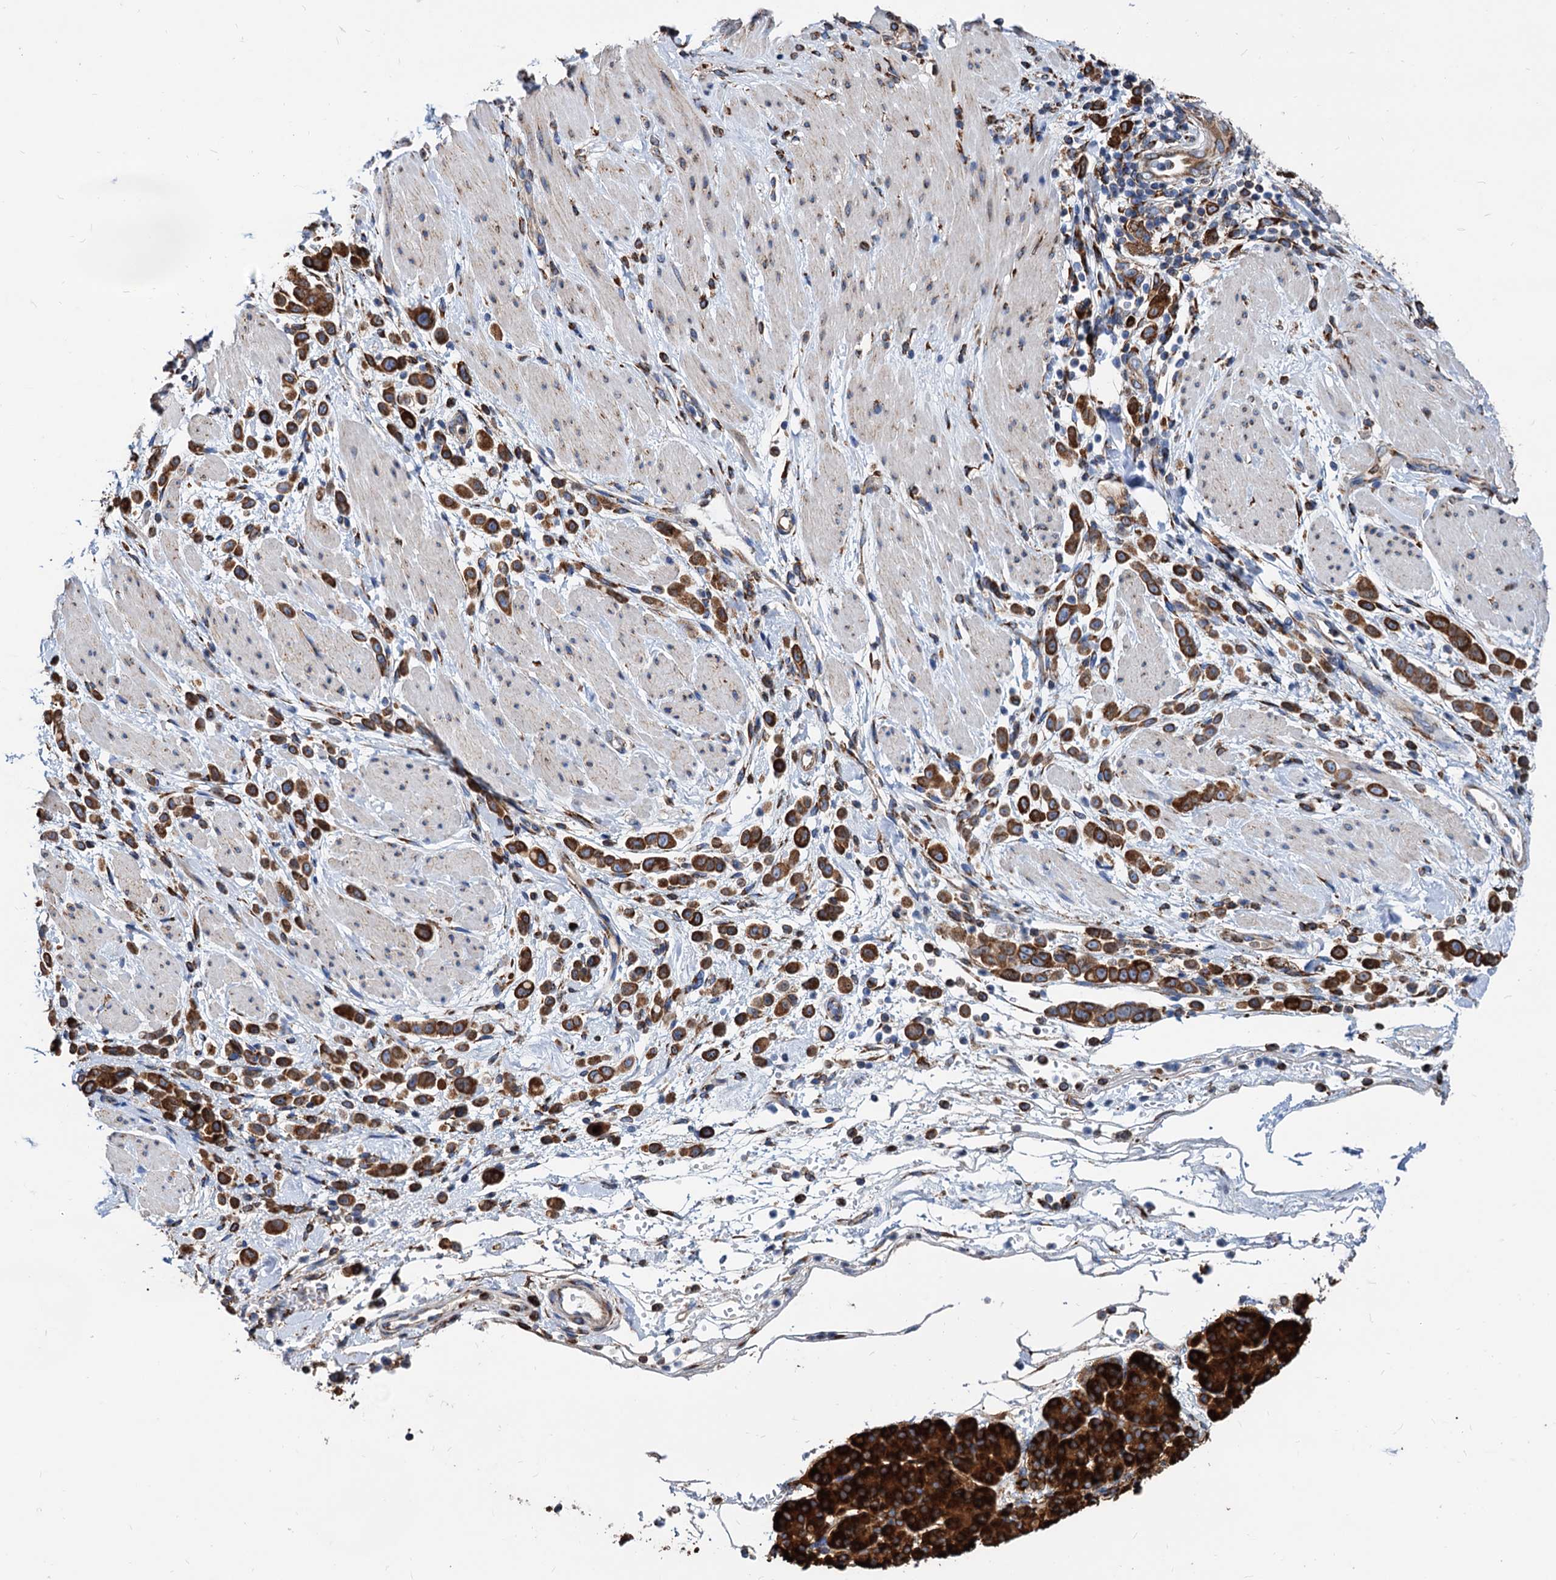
{"staining": {"intensity": "strong", "quantity": ">75%", "location": "cytoplasmic/membranous"}, "tissue": "pancreatic cancer", "cell_type": "Tumor cells", "image_type": "cancer", "snomed": [{"axis": "morphology", "description": "Normal tissue, NOS"}, {"axis": "morphology", "description": "Adenocarcinoma, NOS"}, {"axis": "topography", "description": "Pancreas"}], "caption": "Protein staining of pancreatic adenocarcinoma tissue shows strong cytoplasmic/membranous positivity in about >75% of tumor cells. The staining is performed using DAB brown chromogen to label protein expression. The nuclei are counter-stained blue using hematoxylin.", "gene": "HSPA5", "patient": {"sex": "female", "age": 64}}